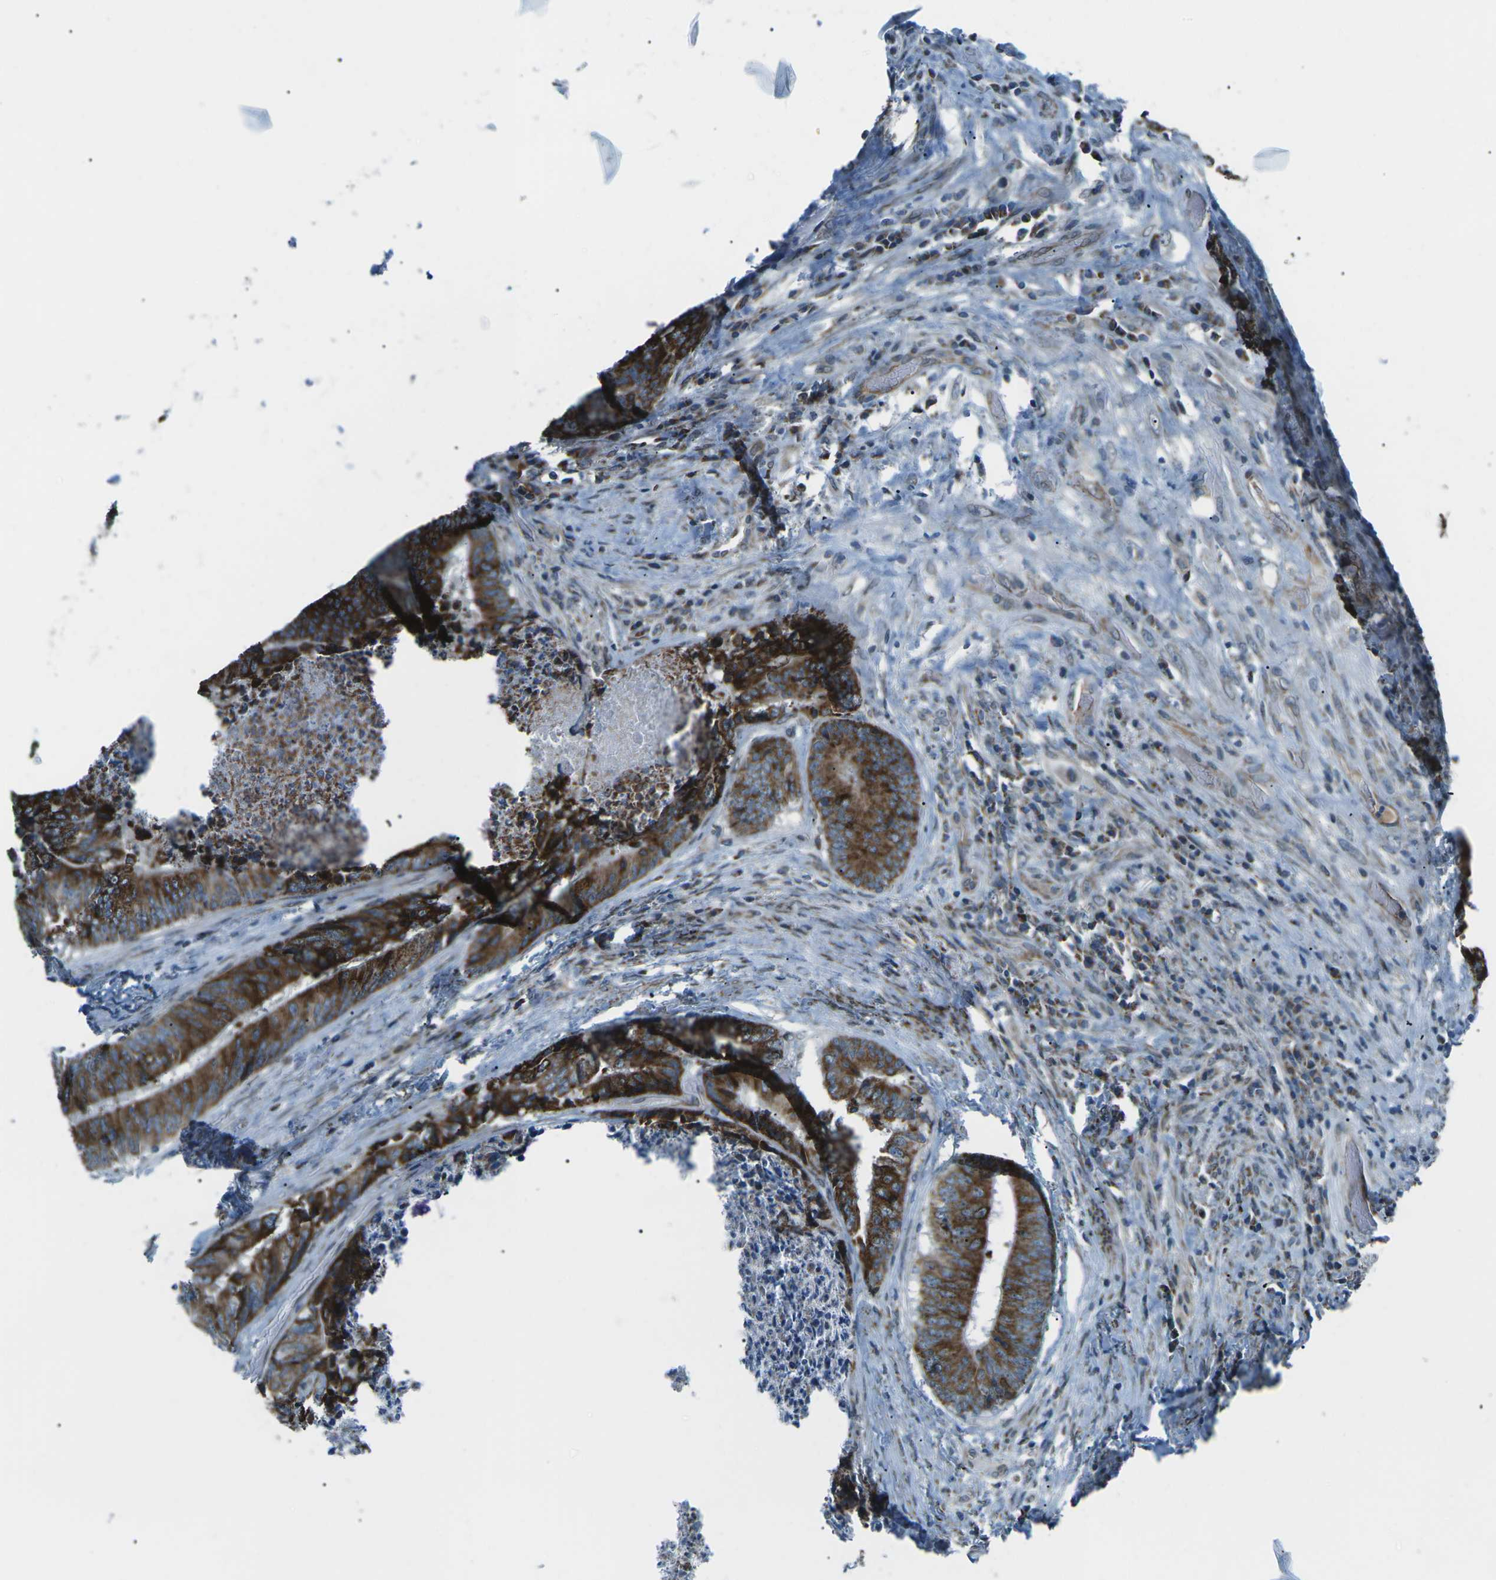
{"staining": {"intensity": "strong", "quantity": ">75%", "location": "cytoplasmic/membranous"}, "tissue": "colorectal cancer", "cell_type": "Tumor cells", "image_type": "cancer", "snomed": [{"axis": "morphology", "description": "Adenocarcinoma, NOS"}, {"axis": "topography", "description": "Rectum"}], "caption": "Immunohistochemistry photomicrograph of neoplastic tissue: colorectal cancer stained using immunohistochemistry exhibits high levels of strong protein expression localized specifically in the cytoplasmic/membranous of tumor cells, appearing as a cytoplasmic/membranous brown color.", "gene": "RFESD", "patient": {"sex": "male", "age": 72}}